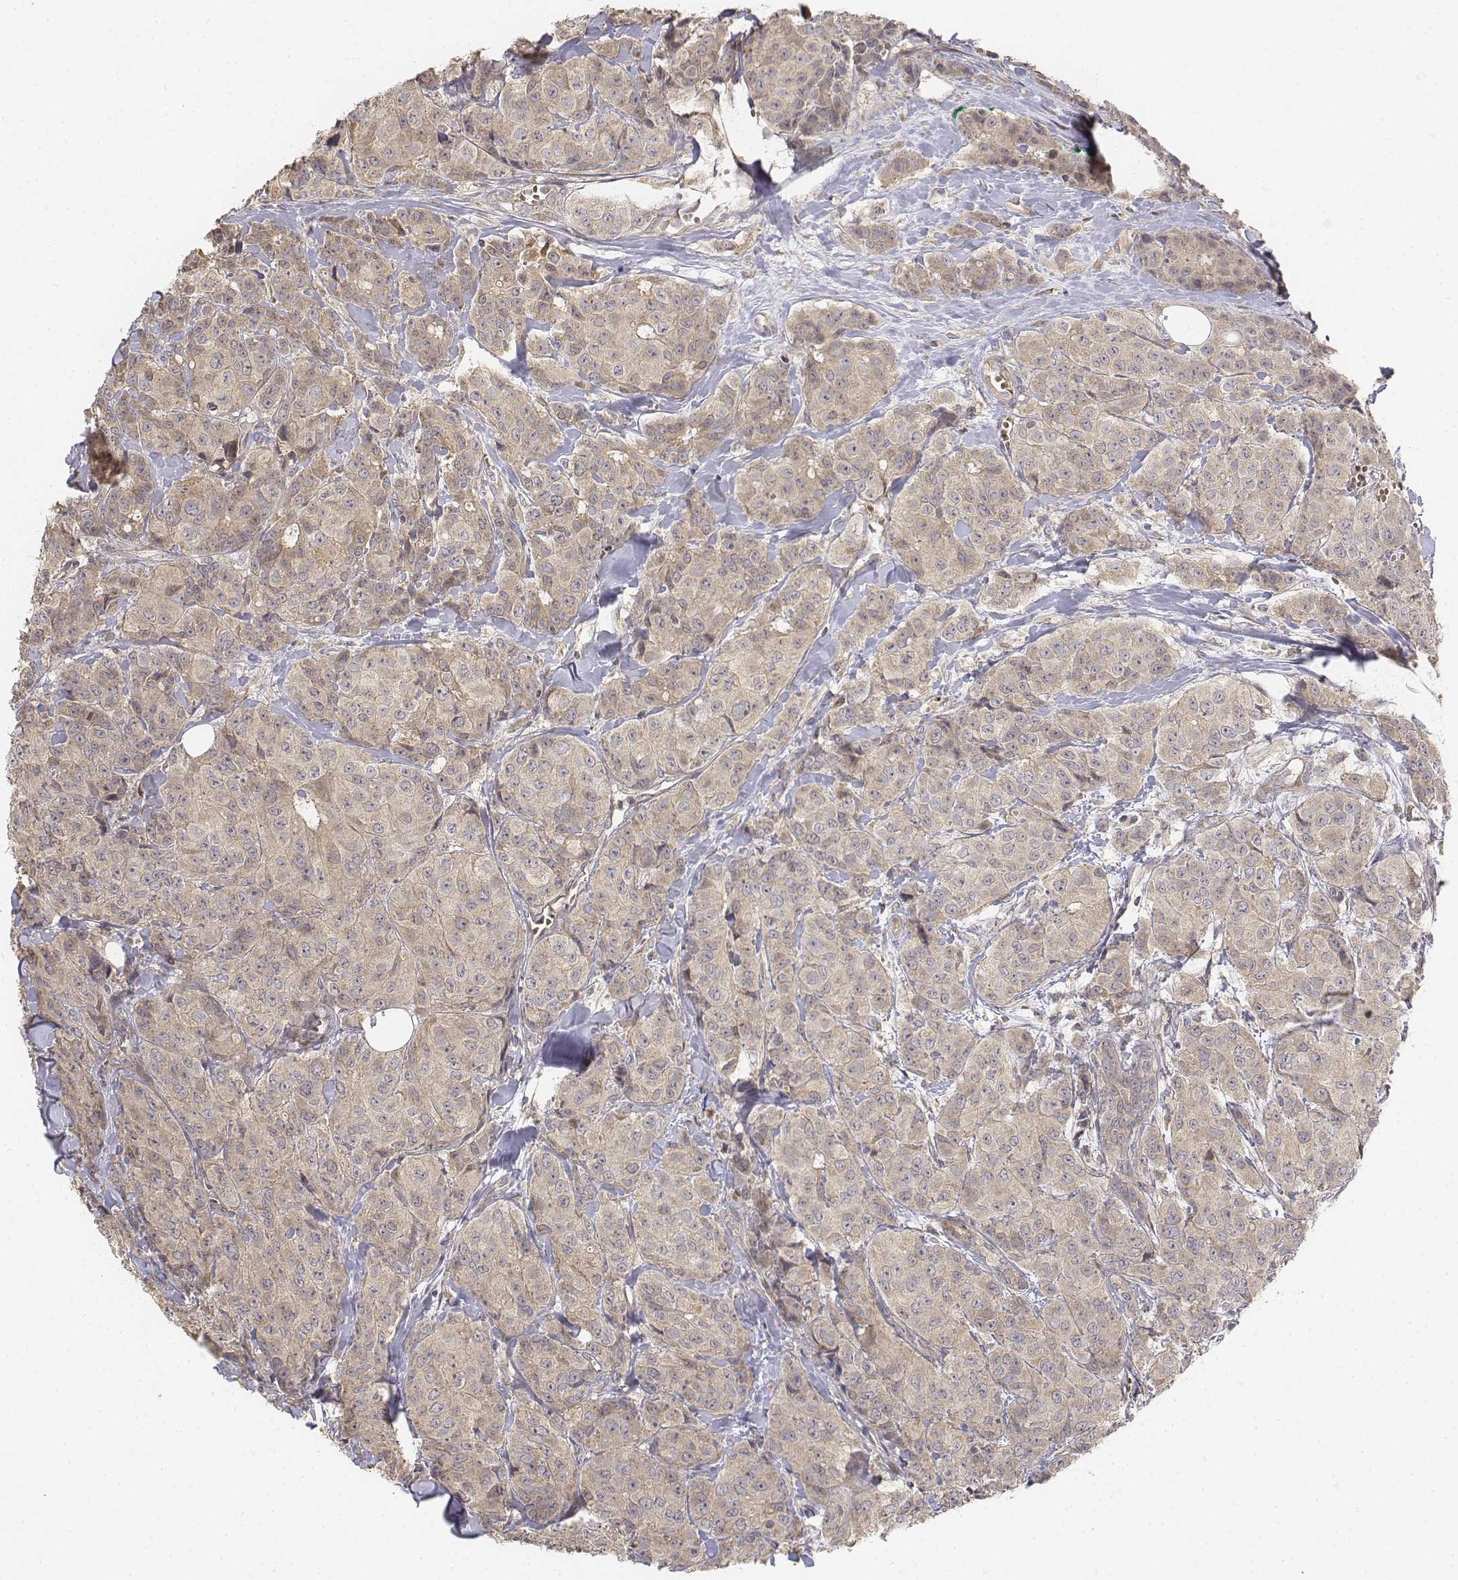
{"staining": {"intensity": "weak", "quantity": ">75%", "location": "cytoplasmic/membranous"}, "tissue": "breast cancer", "cell_type": "Tumor cells", "image_type": "cancer", "snomed": [{"axis": "morphology", "description": "Duct carcinoma"}, {"axis": "topography", "description": "Breast"}], "caption": "IHC photomicrograph of neoplastic tissue: human infiltrating ductal carcinoma (breast) stained using IHC shows low levels of weak protein expression localized specifically in the cytoplasmic/membranous of tumor cells, appearing as a cytoplasmic/membranous brown color.", "gene": "FBXO21", "patient": {"sex": "female", "age": 43}}